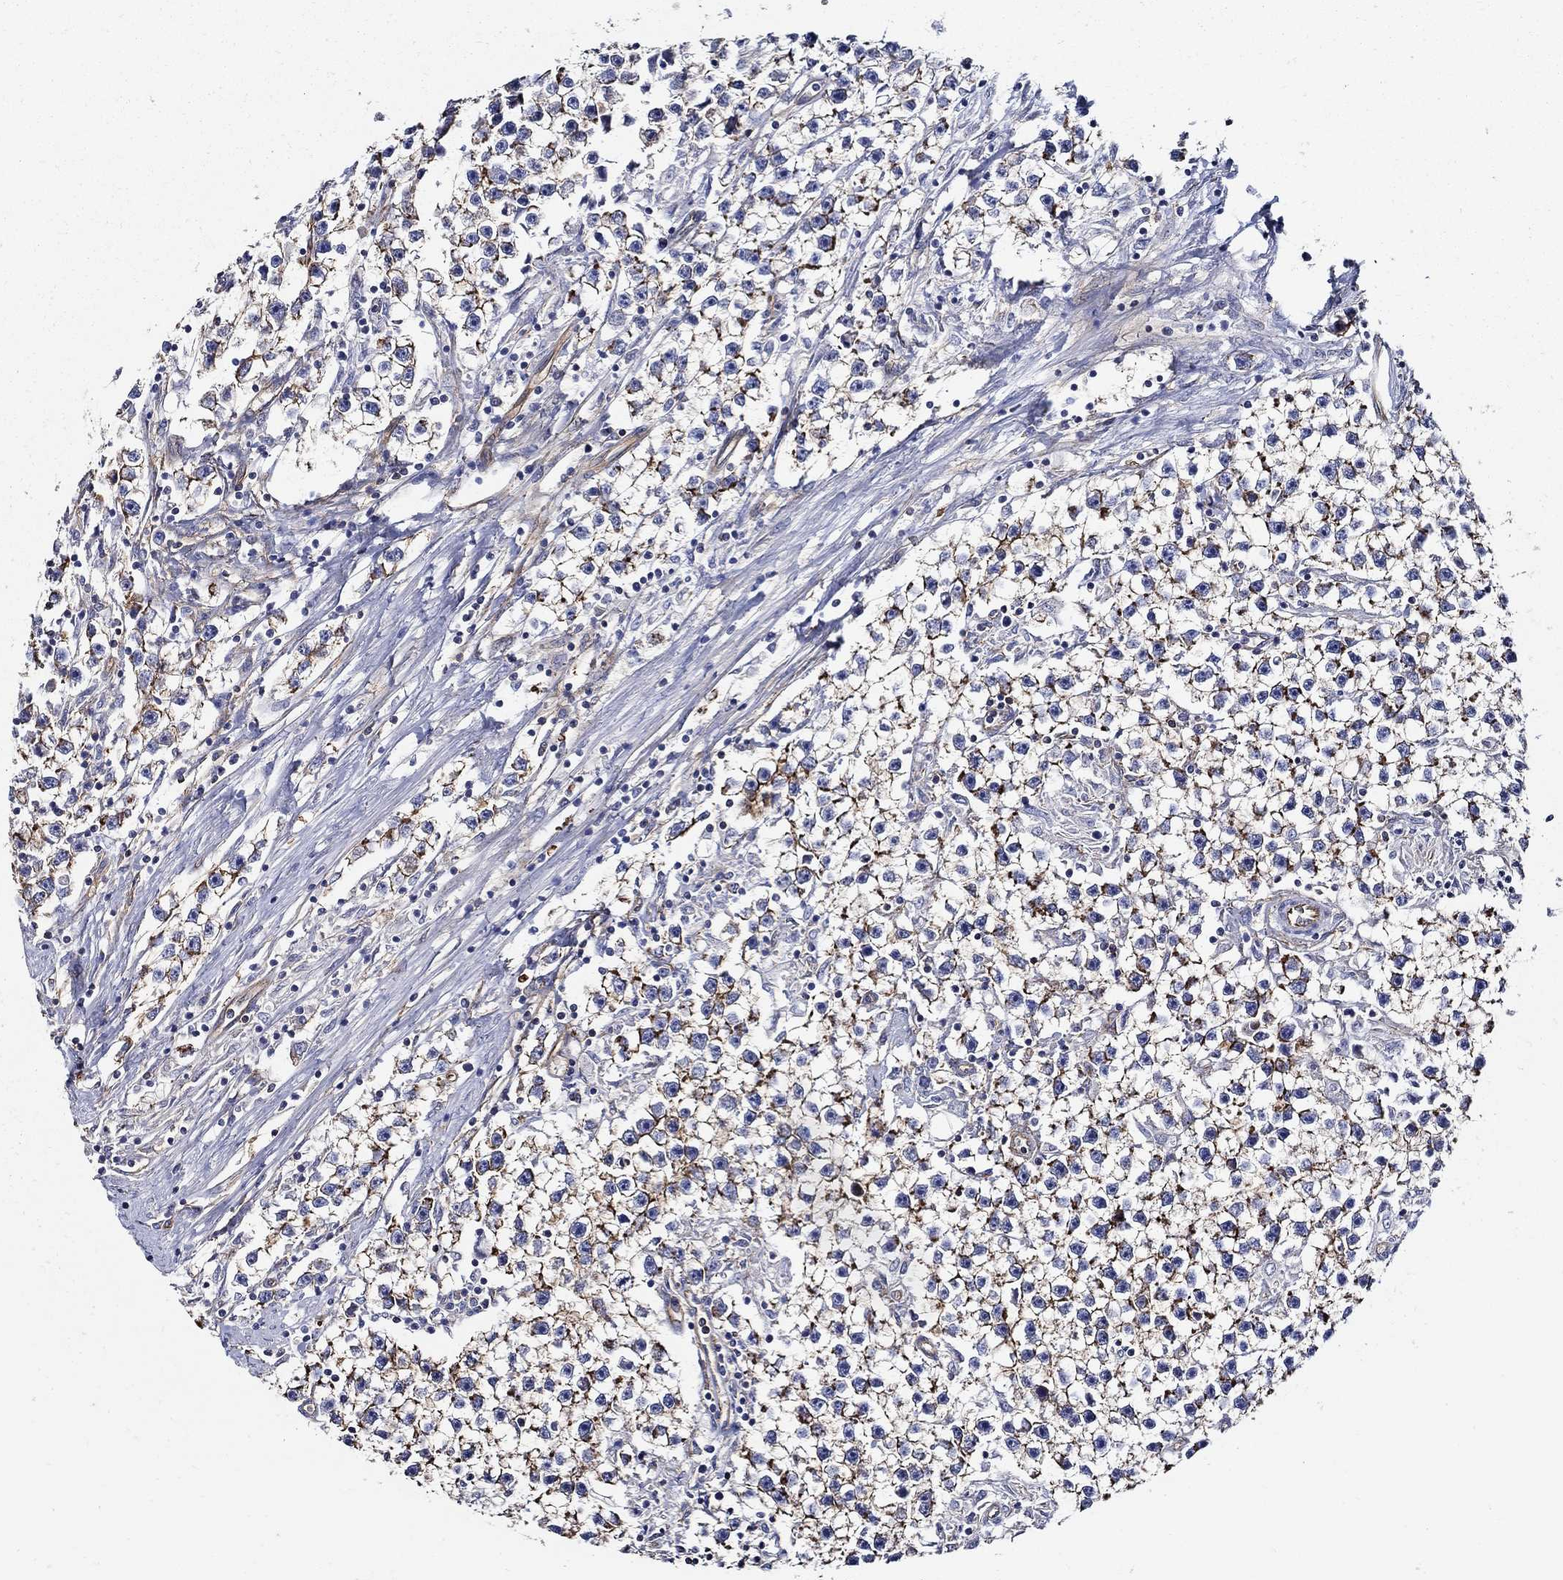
{"staining": {"intensity": "strong", "quantity": ">75%", "location": "cytoplasmic/membranous"}, "tissue": "testis cancer", "cell_type": "Tumor cells", "image_type": "cancer", "snomed": [{"axis": "morphology", "description": "Seminoma, NOS"}, {"axis": "topography", "description": "Testis"}], "caption": "Human testis cancer (seminoma) stained with a brown dye reveals strong cytoplasmic/membranous positive expression in about >75% of tumor cells.", "gene": "APBB3", "patient": {"sex": "male", "age": 59}}